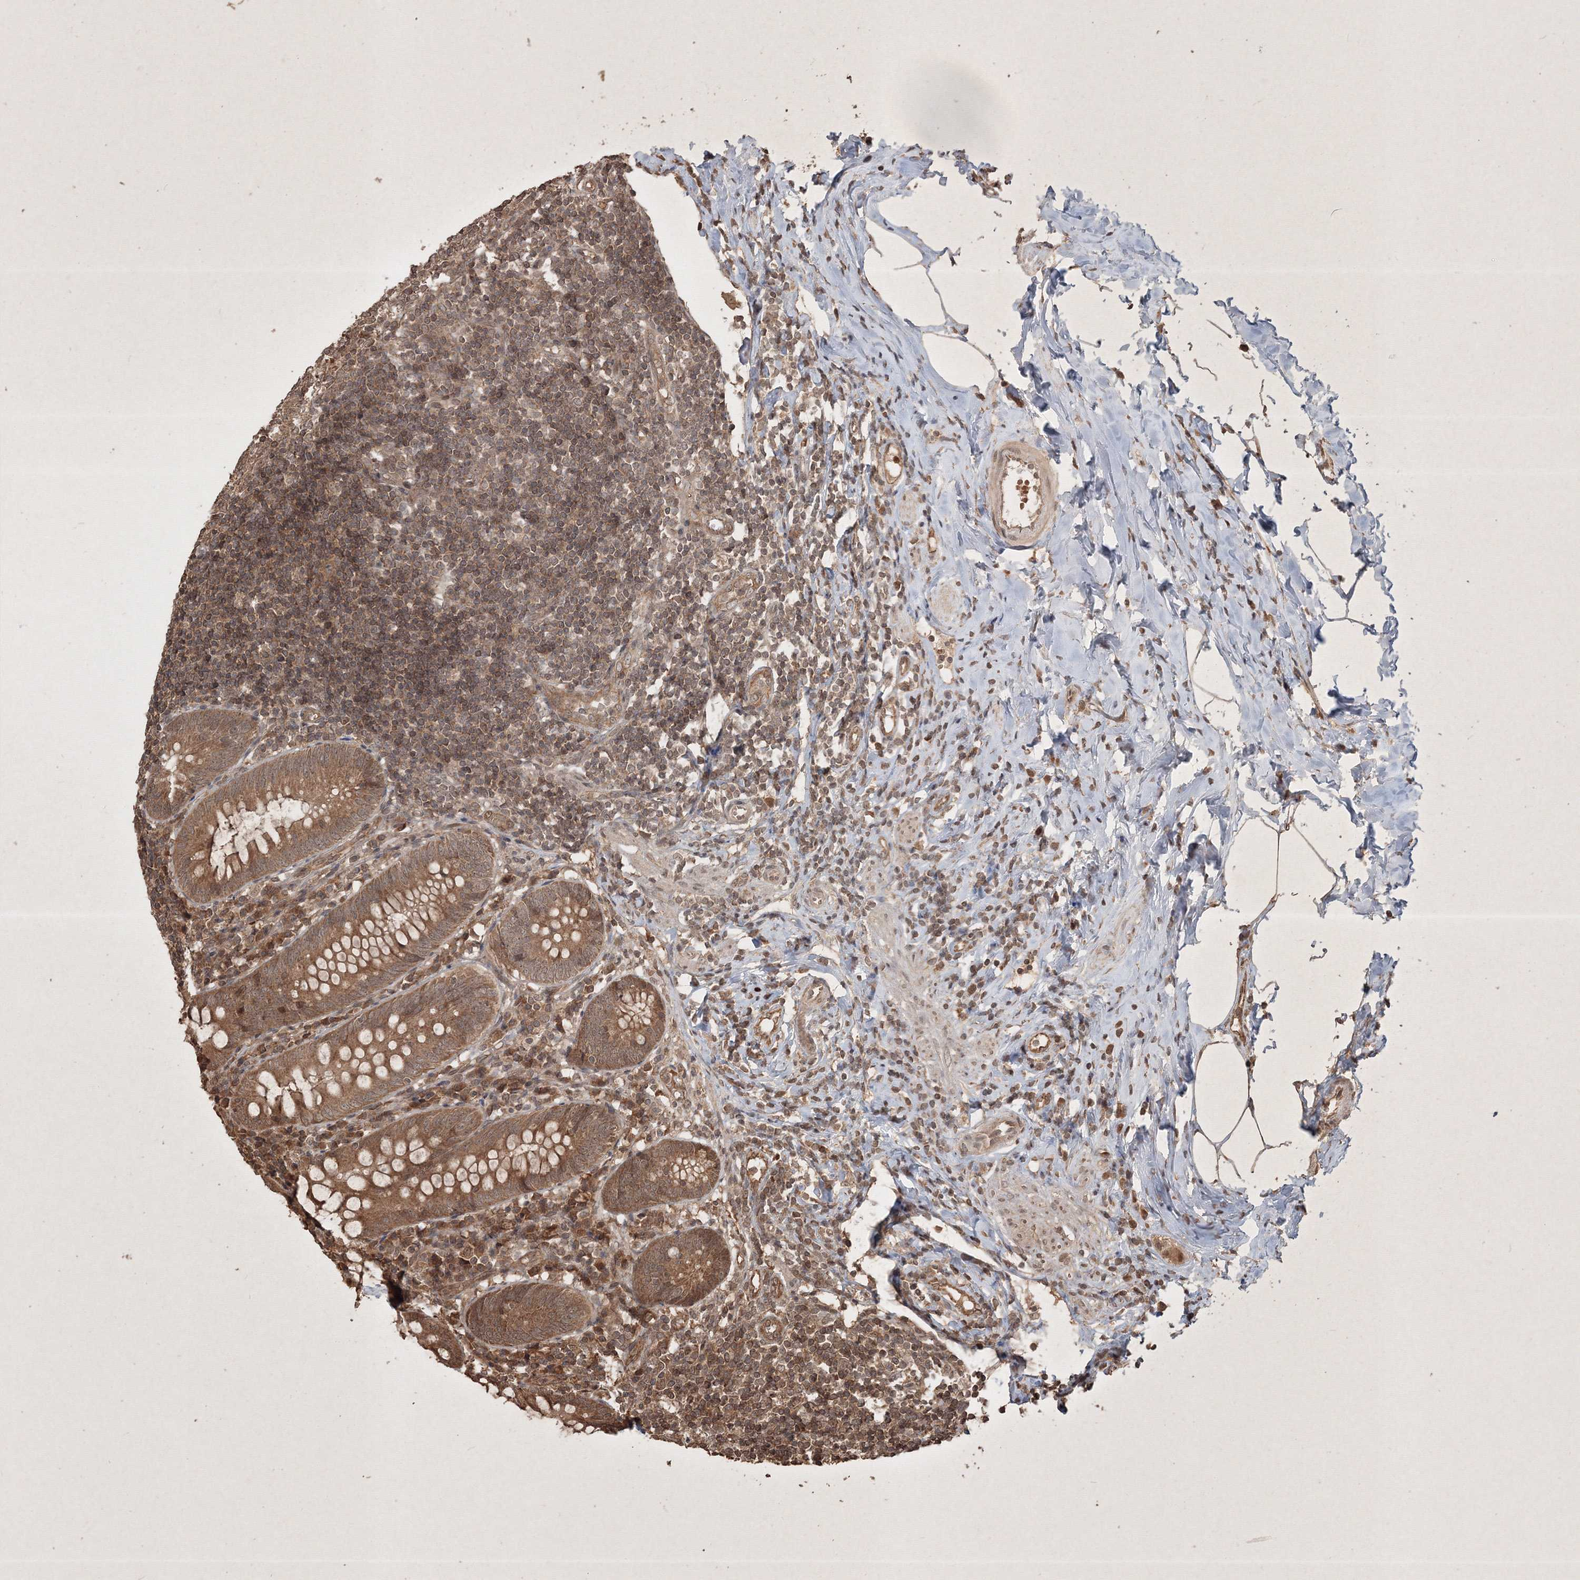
{"staining": {"intensity": "moderate", "quantity": ">75%", "location": "cytoplasmic/membranous"}, "tissue": "appendix", "cell_type": "Glandular cells", "image_type": "normal", "snomed": [{"axis": "morphology", "description": "Normal tissue, NOS"}, {"axis": "topography", "description": "Appendix"}], "caption": "Appendix stained with IHC reveals moderate cytoplasmic/membranous staining in about >75% of glandular cells.", "gene": "PELI3", "patient": {"sex": "female", "age": 54}}